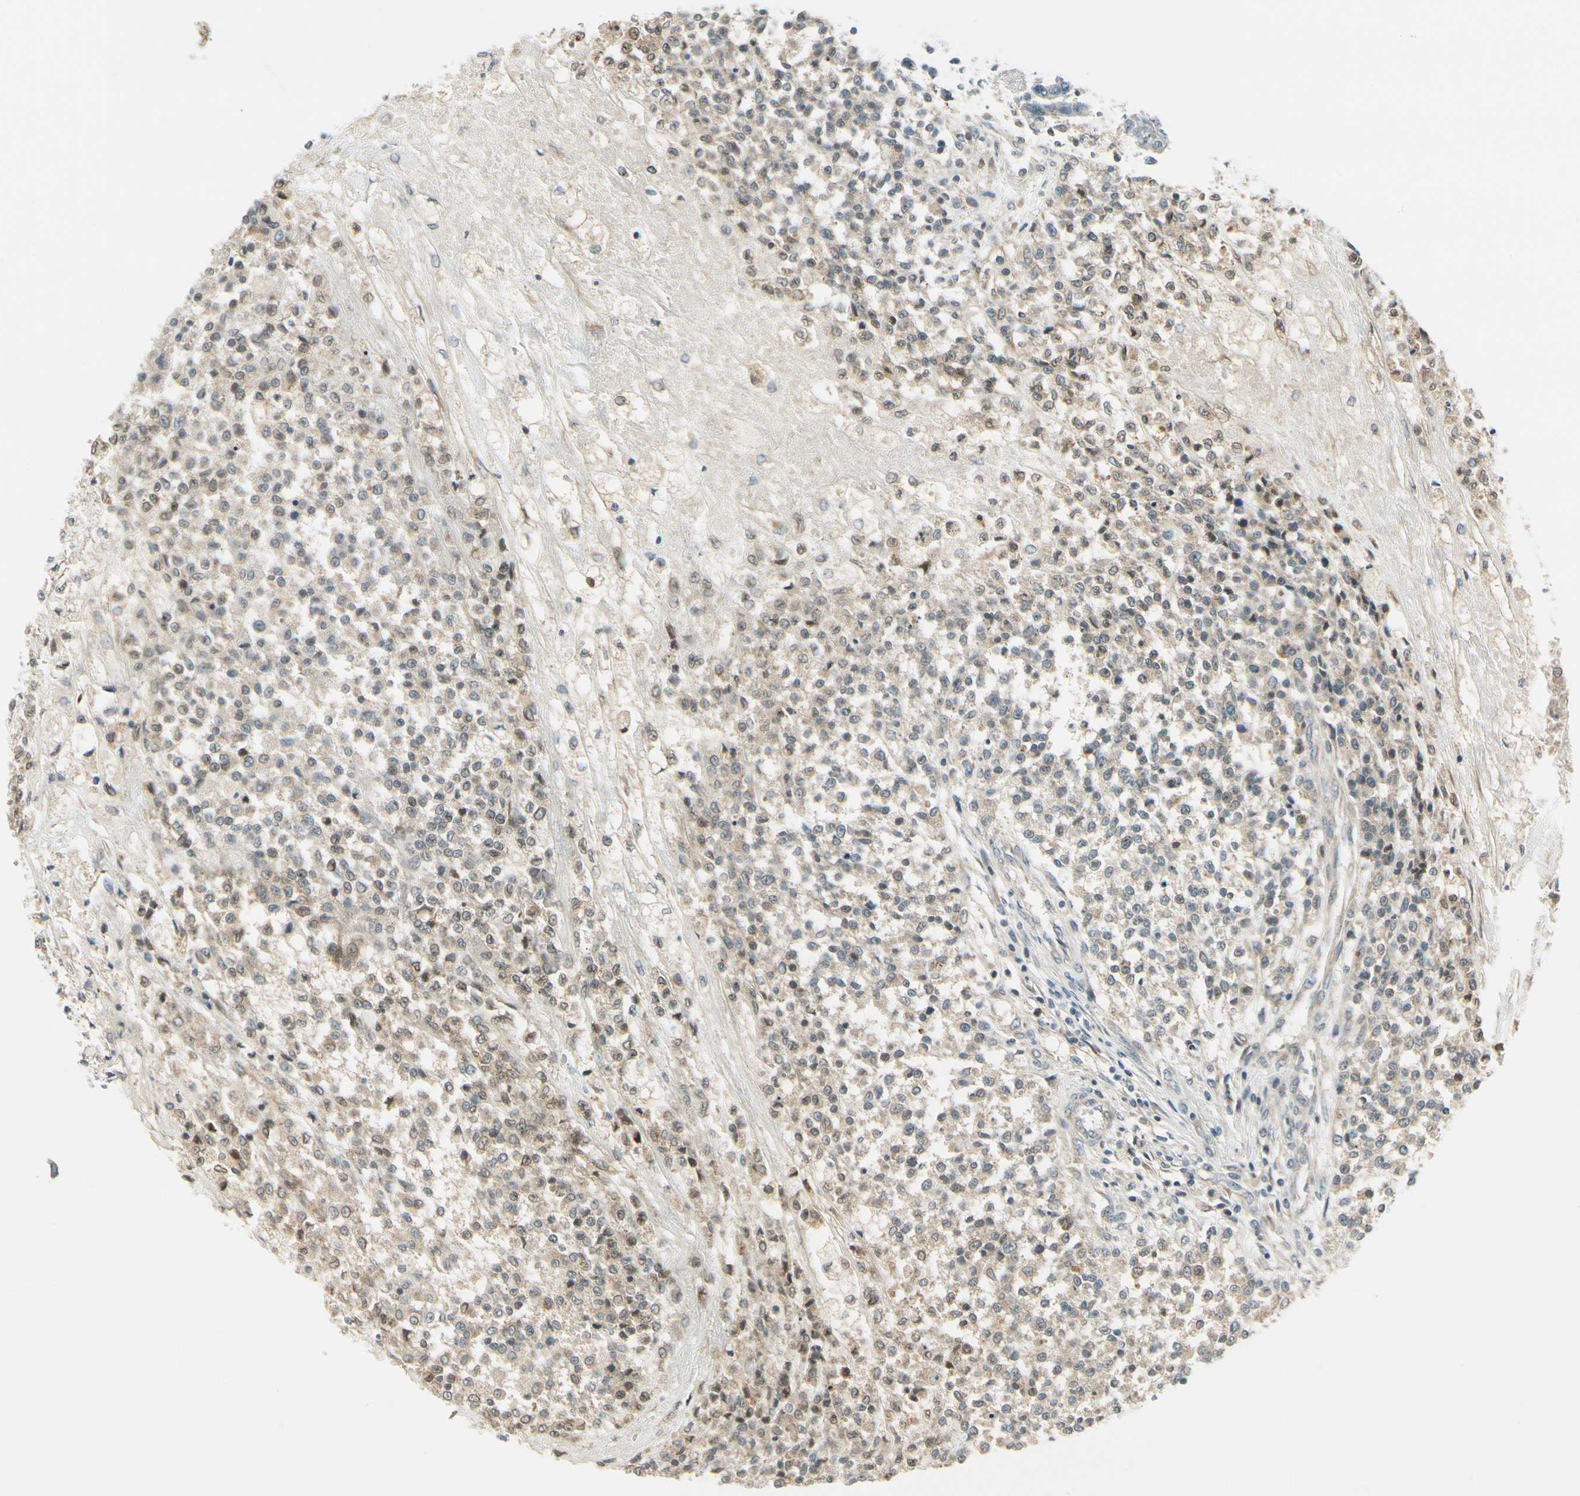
{"staining": {"intensity": "weak", "quantity": ">75%", "location": "cytoplasmic/membranous"}, "tissue": "testis cancer", "cell_type": "Tumor cells", "image_type": "cancer", "snomed": [{"axis": "morphology", "description": "Seminoma, NOS"}, {"axis": "topography", "description": "Testis"}], "caption": "This is a micrograph of IHC staining of testis cancer, which shows weak staining in the cytoplasmic/membranous of tumor cells.", "gene": "BNIP1", "patient": {"sex": "male", "age": 59}}